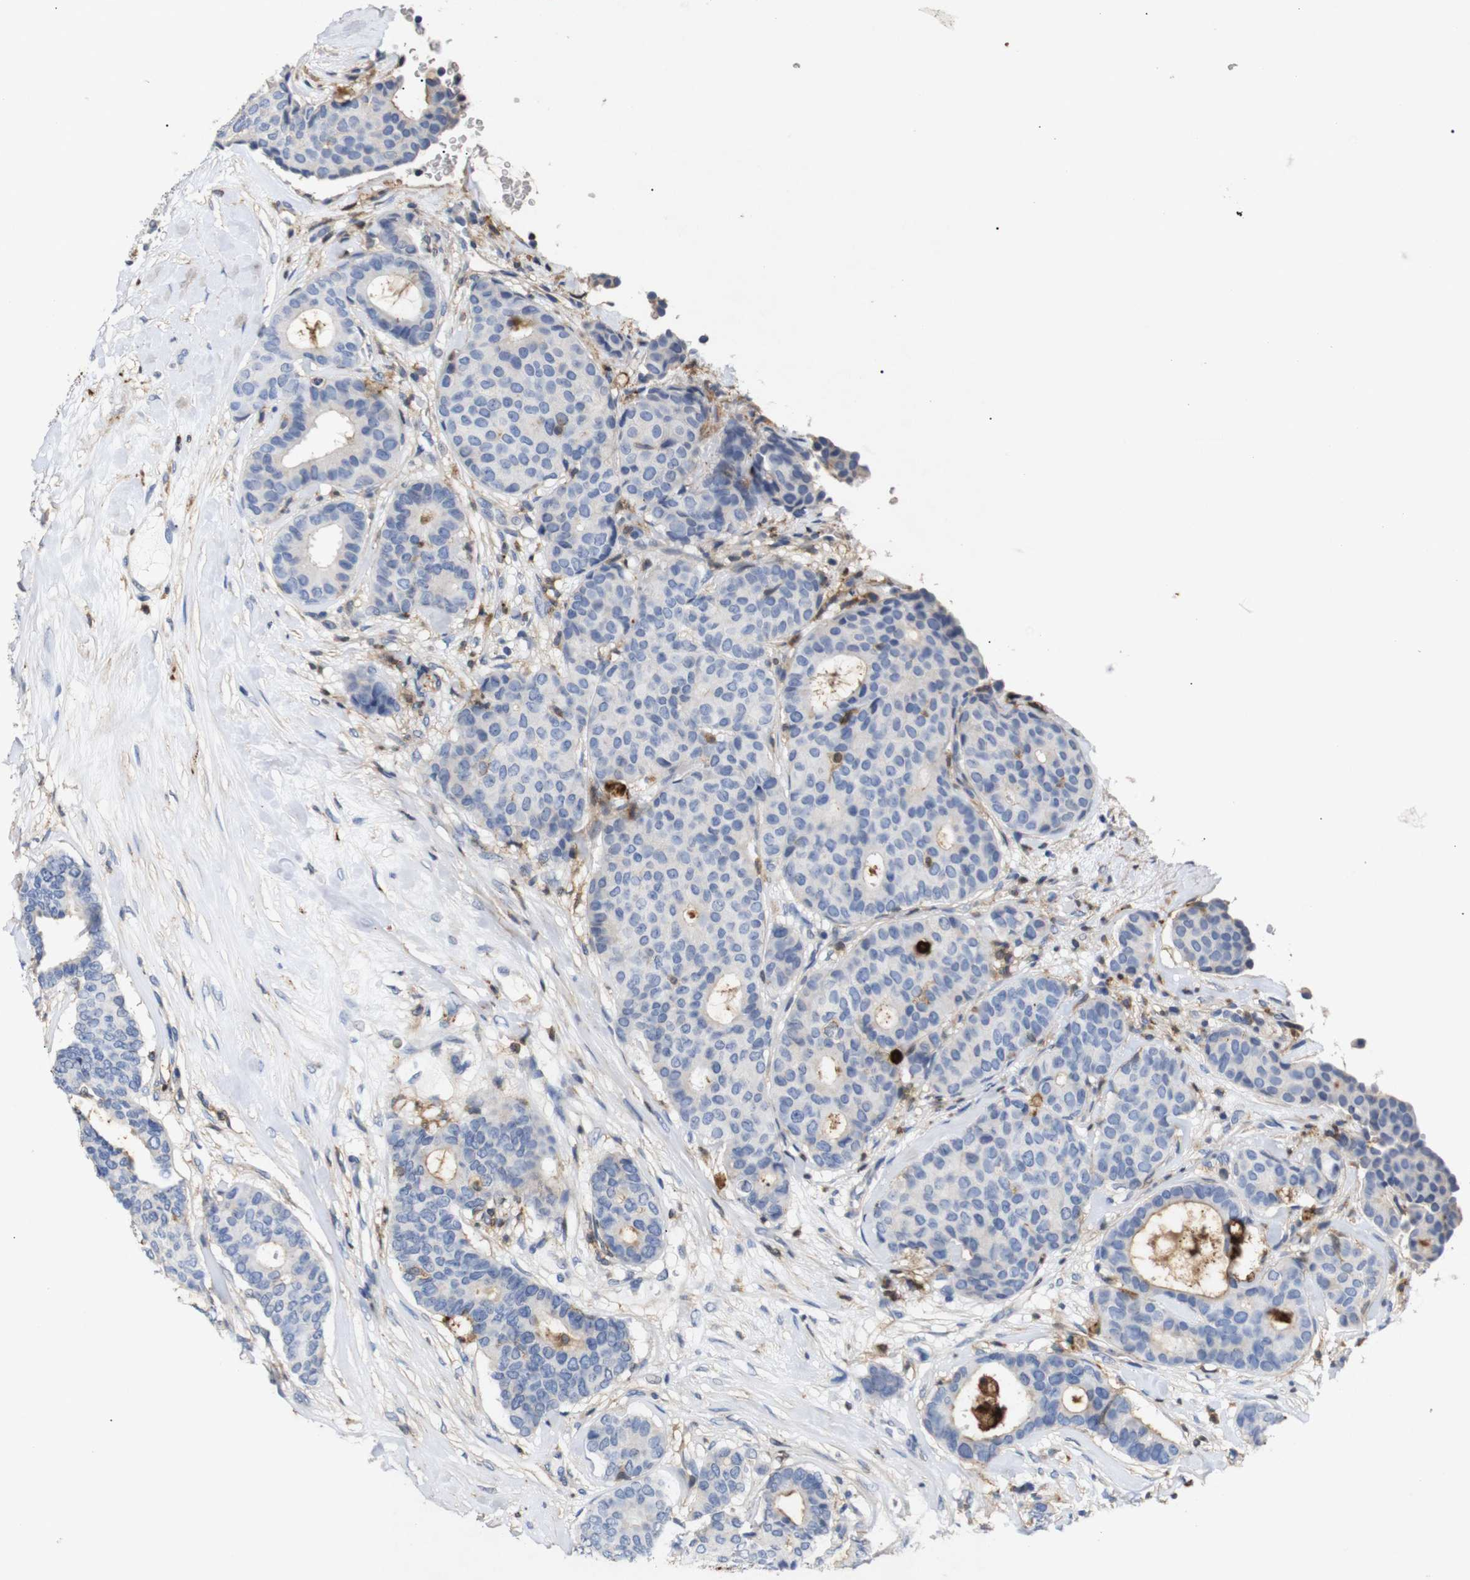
{"staining": {"intensity": "moderate", "quantity": "<25%", "location": "cytoplasmic/membranous"}, "tissue": "breast cancer", "cell_type": "Tumor cells", "image_type": "cancer", "snomed": [{"axis": "morphology", "description": "Duct carcinoma"}, {"axis": "topography", "description": "Breast"}], "caption": "This is a photomicrograph of immunohistochemistry staining of breast infiltrating ductal carcinoma, which shows moderate positivity in the cytoplasmic/membranous of tumor cells.", "gene": "SDCBP", "patient": {"sex": "female", "age": 75}}